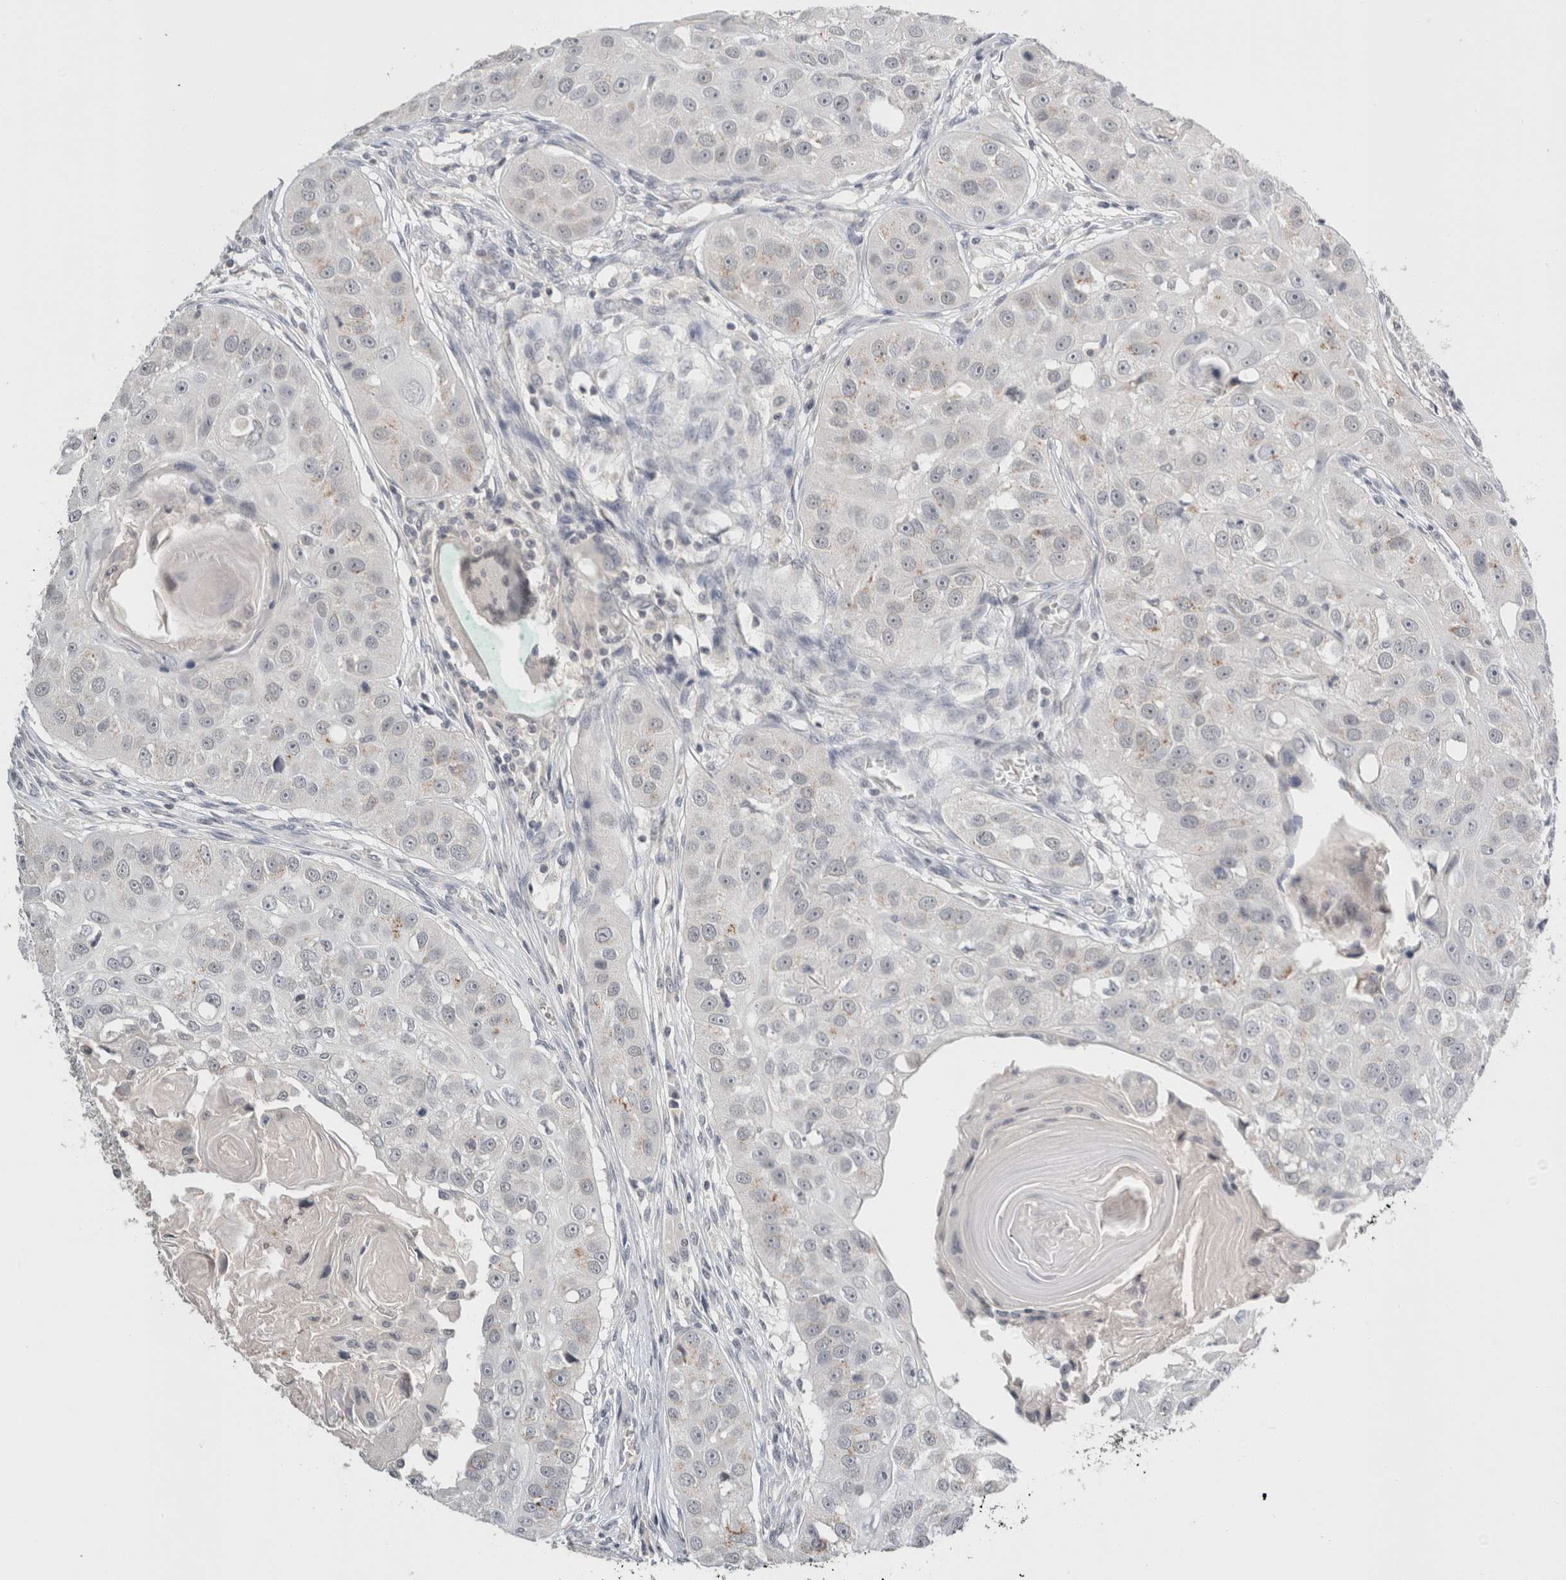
{"staining": {"intensity": "weak", "quantity": "<25%", "location": "cytoplasmic/membranous"}, "tissue": "head and neck cancer", "cell_type": "Tumor cells", "image_type": "cancer", "snomed": [{"axis": "morphology", "description": "Normal tissue, NOS"}, {"axis": "morphology", "description": "Squamous cell carcinoma, NOS"}, {"axis": "topography", "description": "Skeletal muscle"}, {"axis": "topography", "description": "Head-Neck"}], "caption": "Protein analysis of head and neck cancer (squamous cell carcinoma) demonstrates no significant staining in tumor cells. (Stains: DAB immunohistochemistry with hematoxylin counter stain, Microscopy: brightfield microscopy at high magnification).", "gene": "CRAT", "patient": {"sex": "male", "age": 51}}